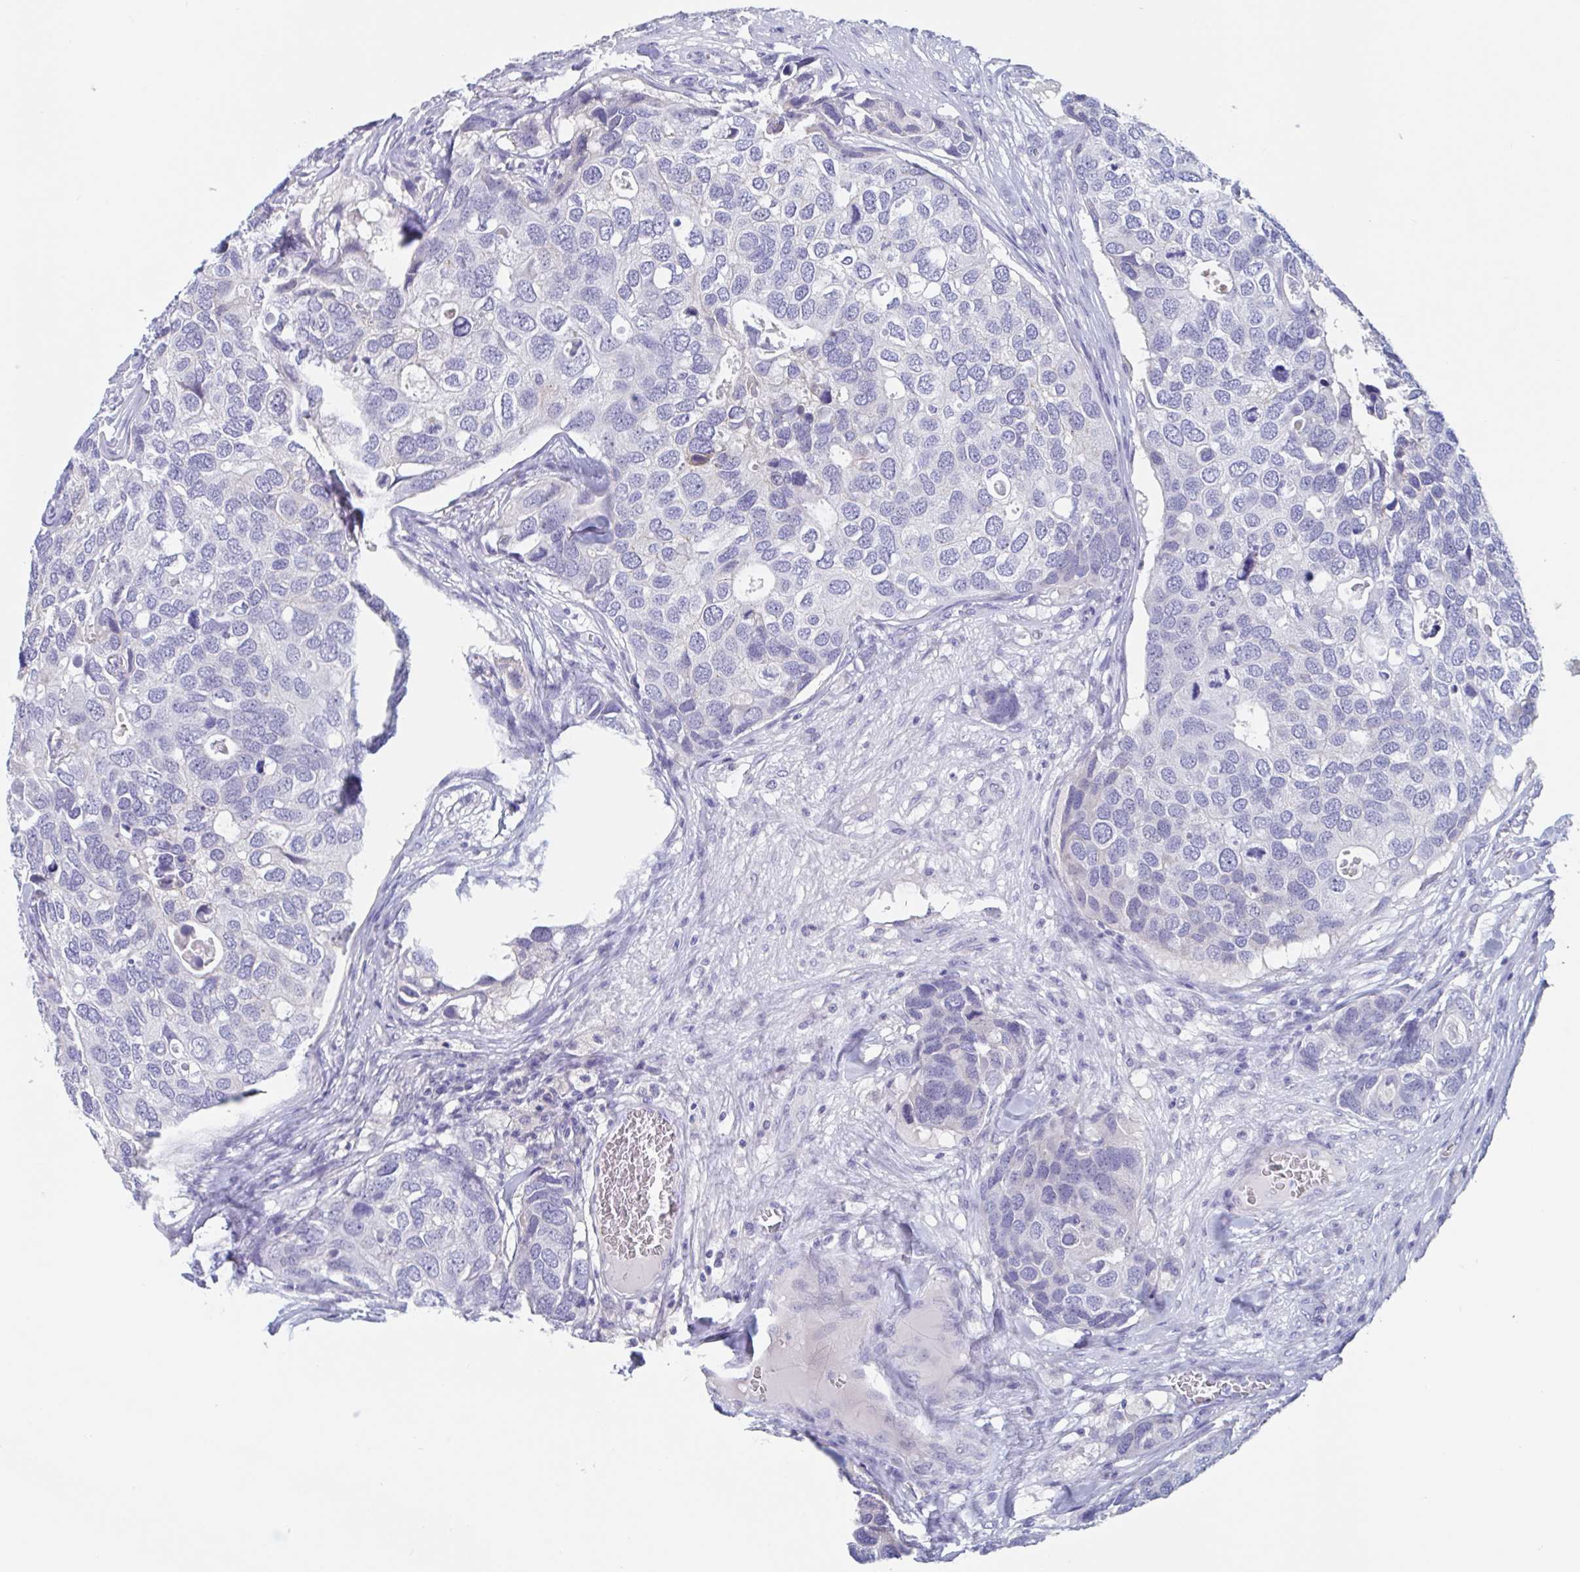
{"staining": {"intensity": "negative", "quantity": "none", "location": "none"}, "tissue": "breast cancer", "cell_type": "Tumor cells", "image_type": "cancer", "snomed": [{"axis": "morphology", "description": "Duct carcinoma"}, {"axis": "topography", "description": "Breast"}], "caption": "This is an immunohistochemistry (IHC) image of human breast cancer. There is no staining in tumor cells.", "gene": "DPEP3", "patient": {"sex": "female", "age": 83}}